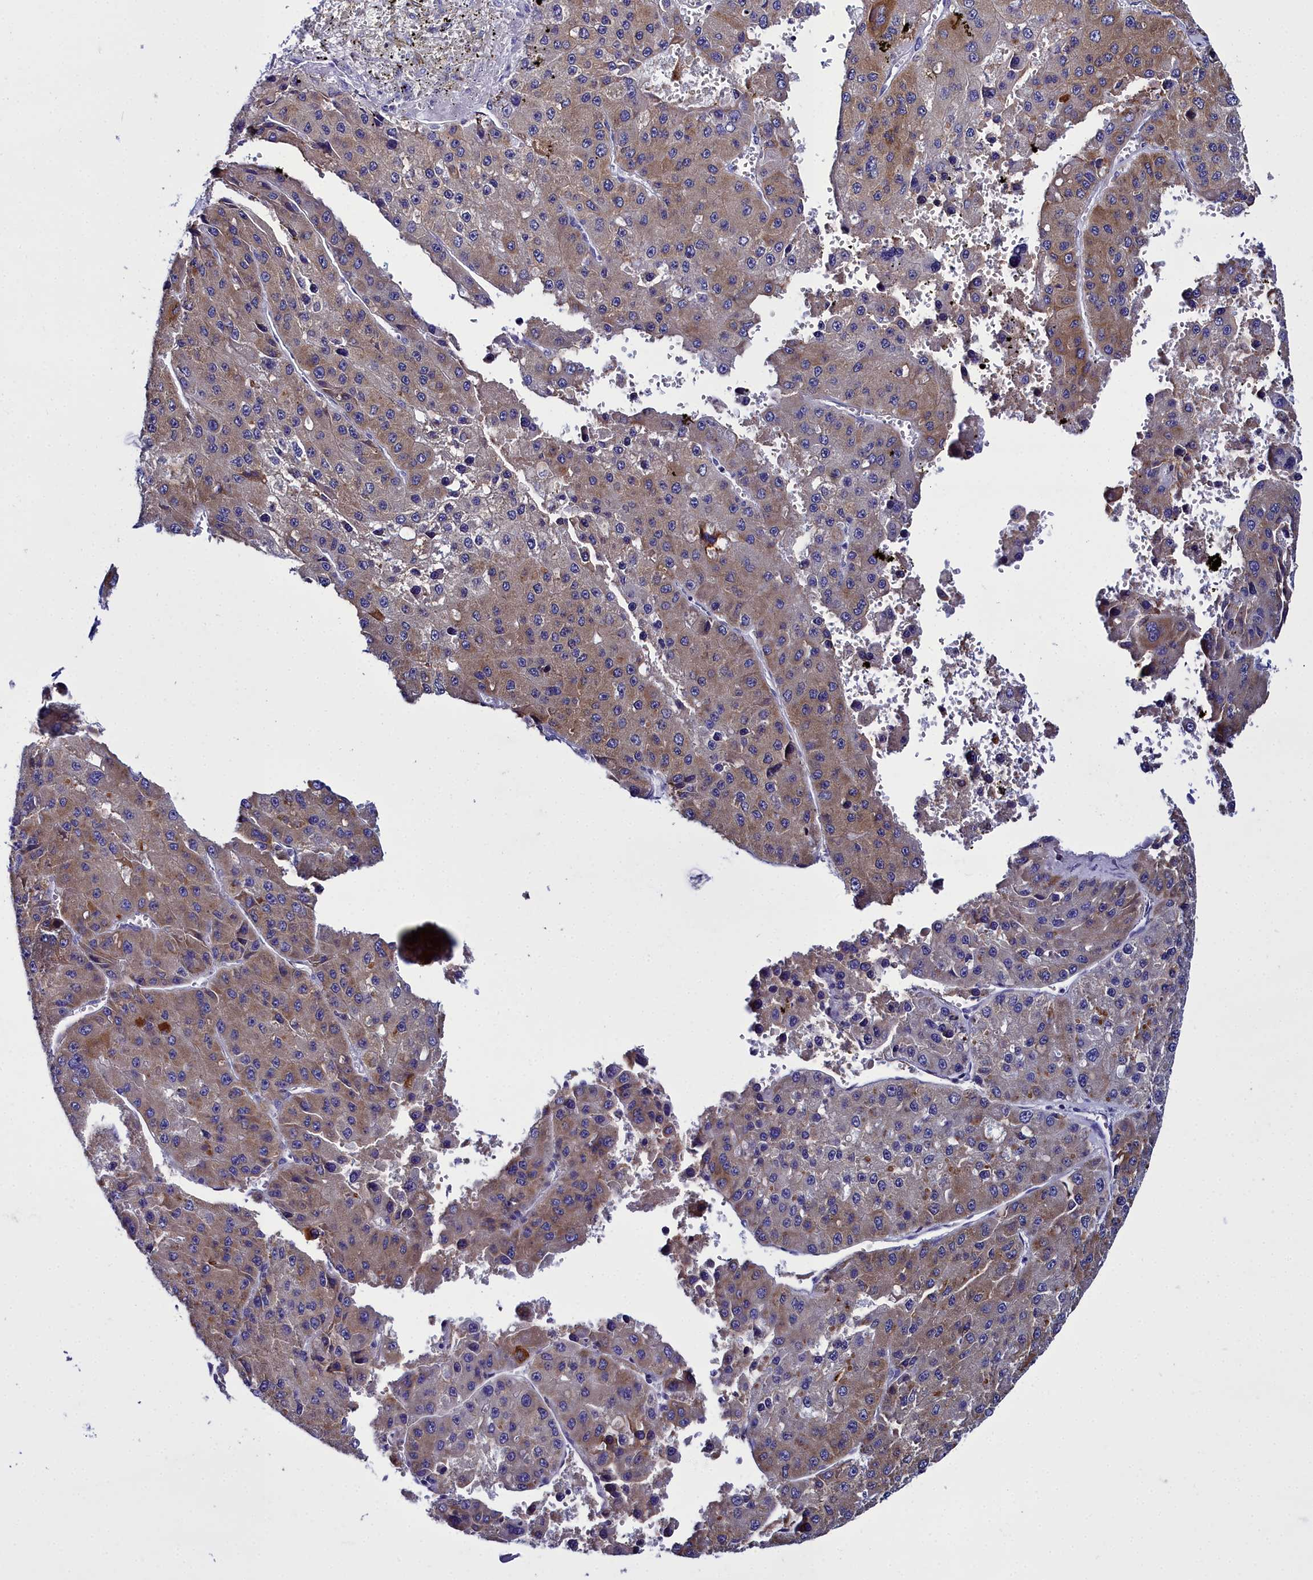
{"staining": {"intensity": "moderate", "quantity": ">75%", "location": "cytoplasmic/membranous"}, "tissue": "liver cancer", "cell_type": "Tumor cells", "image_type": "cancer", "snomed": [{"axis": "morphology", "description": "Carcinoma, Hepatocellular, NOS"}, {"axis": "topography", "description": "Liver"}], "caption": "About >75% of tumor cells in liver cancer (hepatocellular carcinoma) reveal moderate cytoplasmic/membranous protein positivity as visualized by brown immunohistochemical staining.", "gene": "ELAPOR2", "patient": {"sex": "female", "age": 73}}